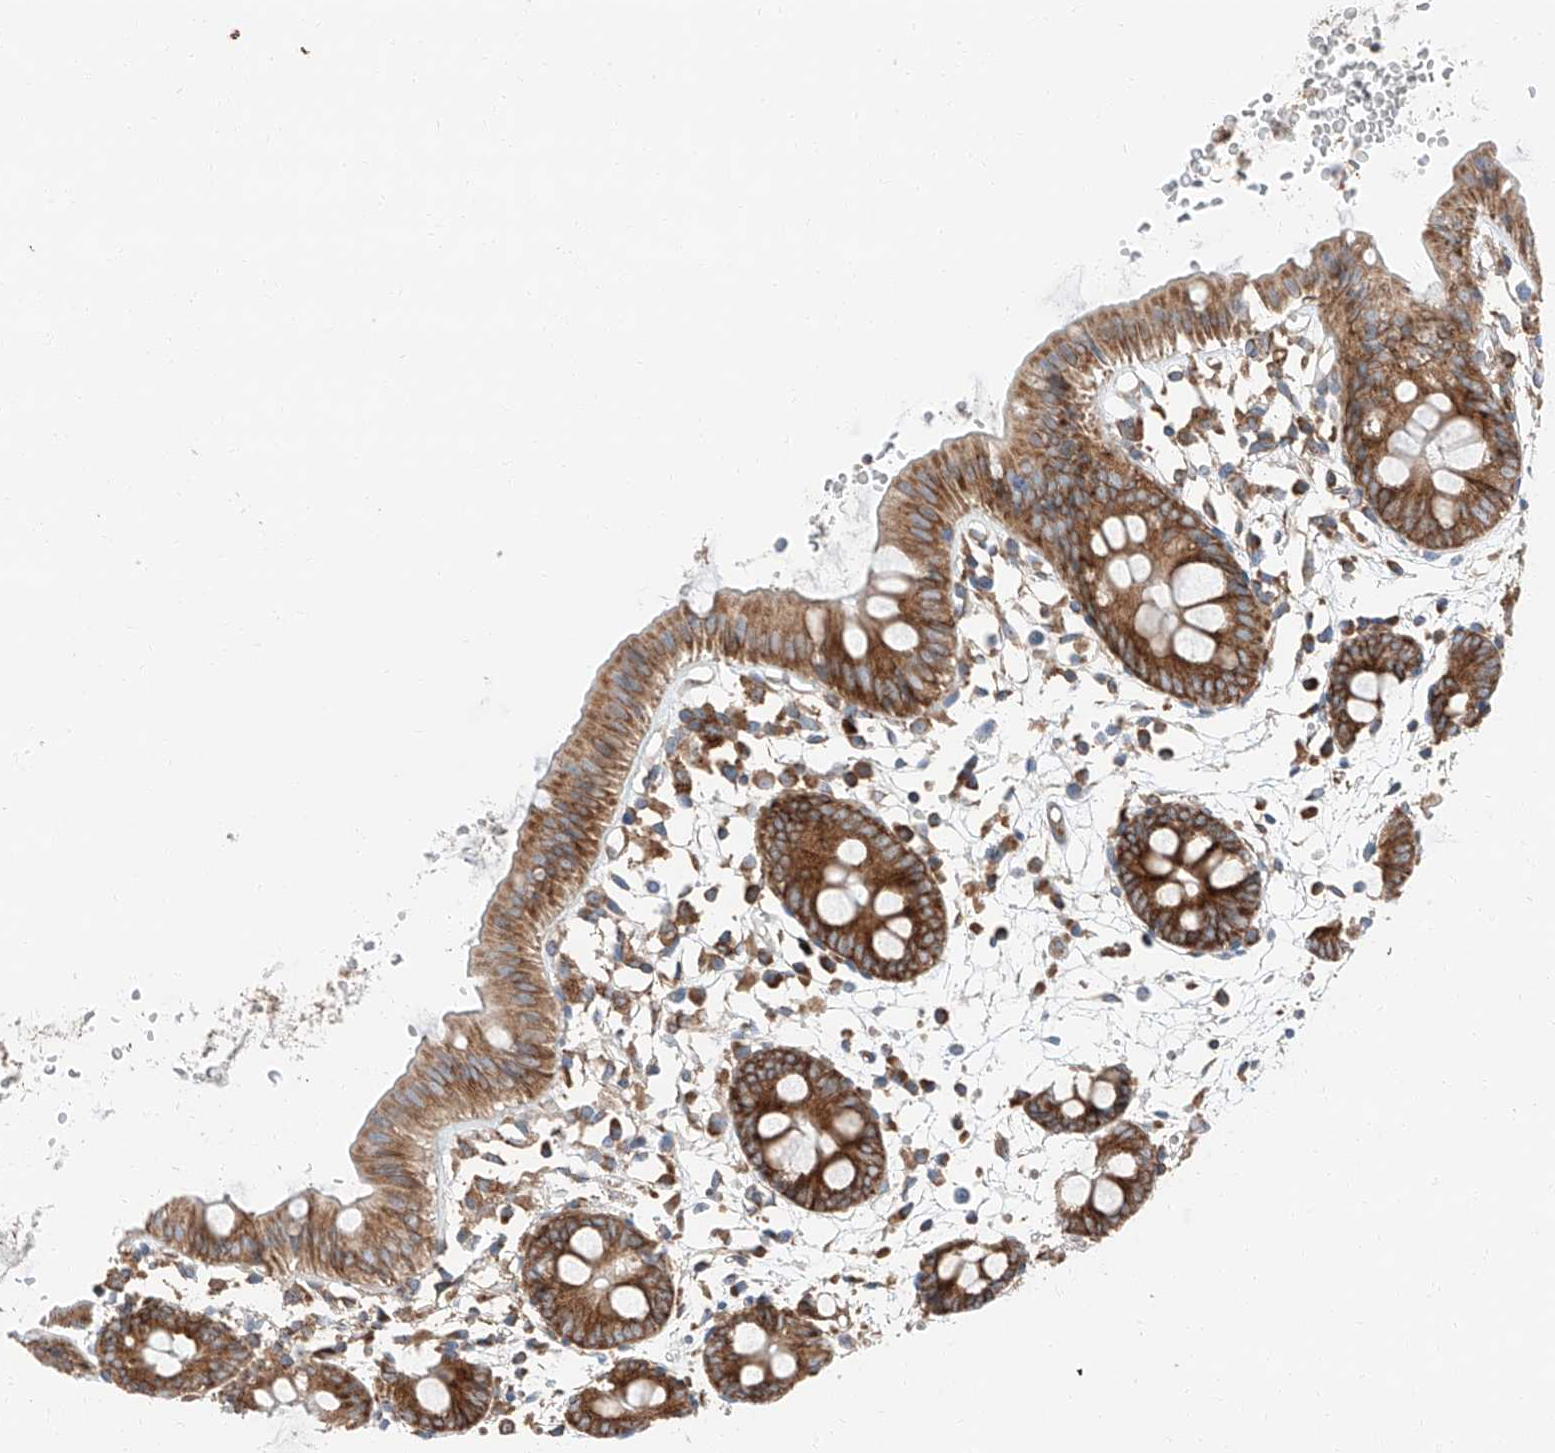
{"staining": {"intensity": "weak", "quantity": ">75%", "location": "cytoplasmic/membranous"}, "tissue": "colon", "cell_type": "Endothelial cells", "image_type": "normal", "snomed": [{"axis": "morphology", "description": "Normal tissue, NOS"}, {"axis": "topography", "description": "Colon"}], "caption": "Colon stained with DAB IHC exhibits low levels of weak cytoplasmic/membranous positivity in about >75% of endothelial cells.", "gene": "ZC3H15", "patient": {"sex": "male", "age": 56}}